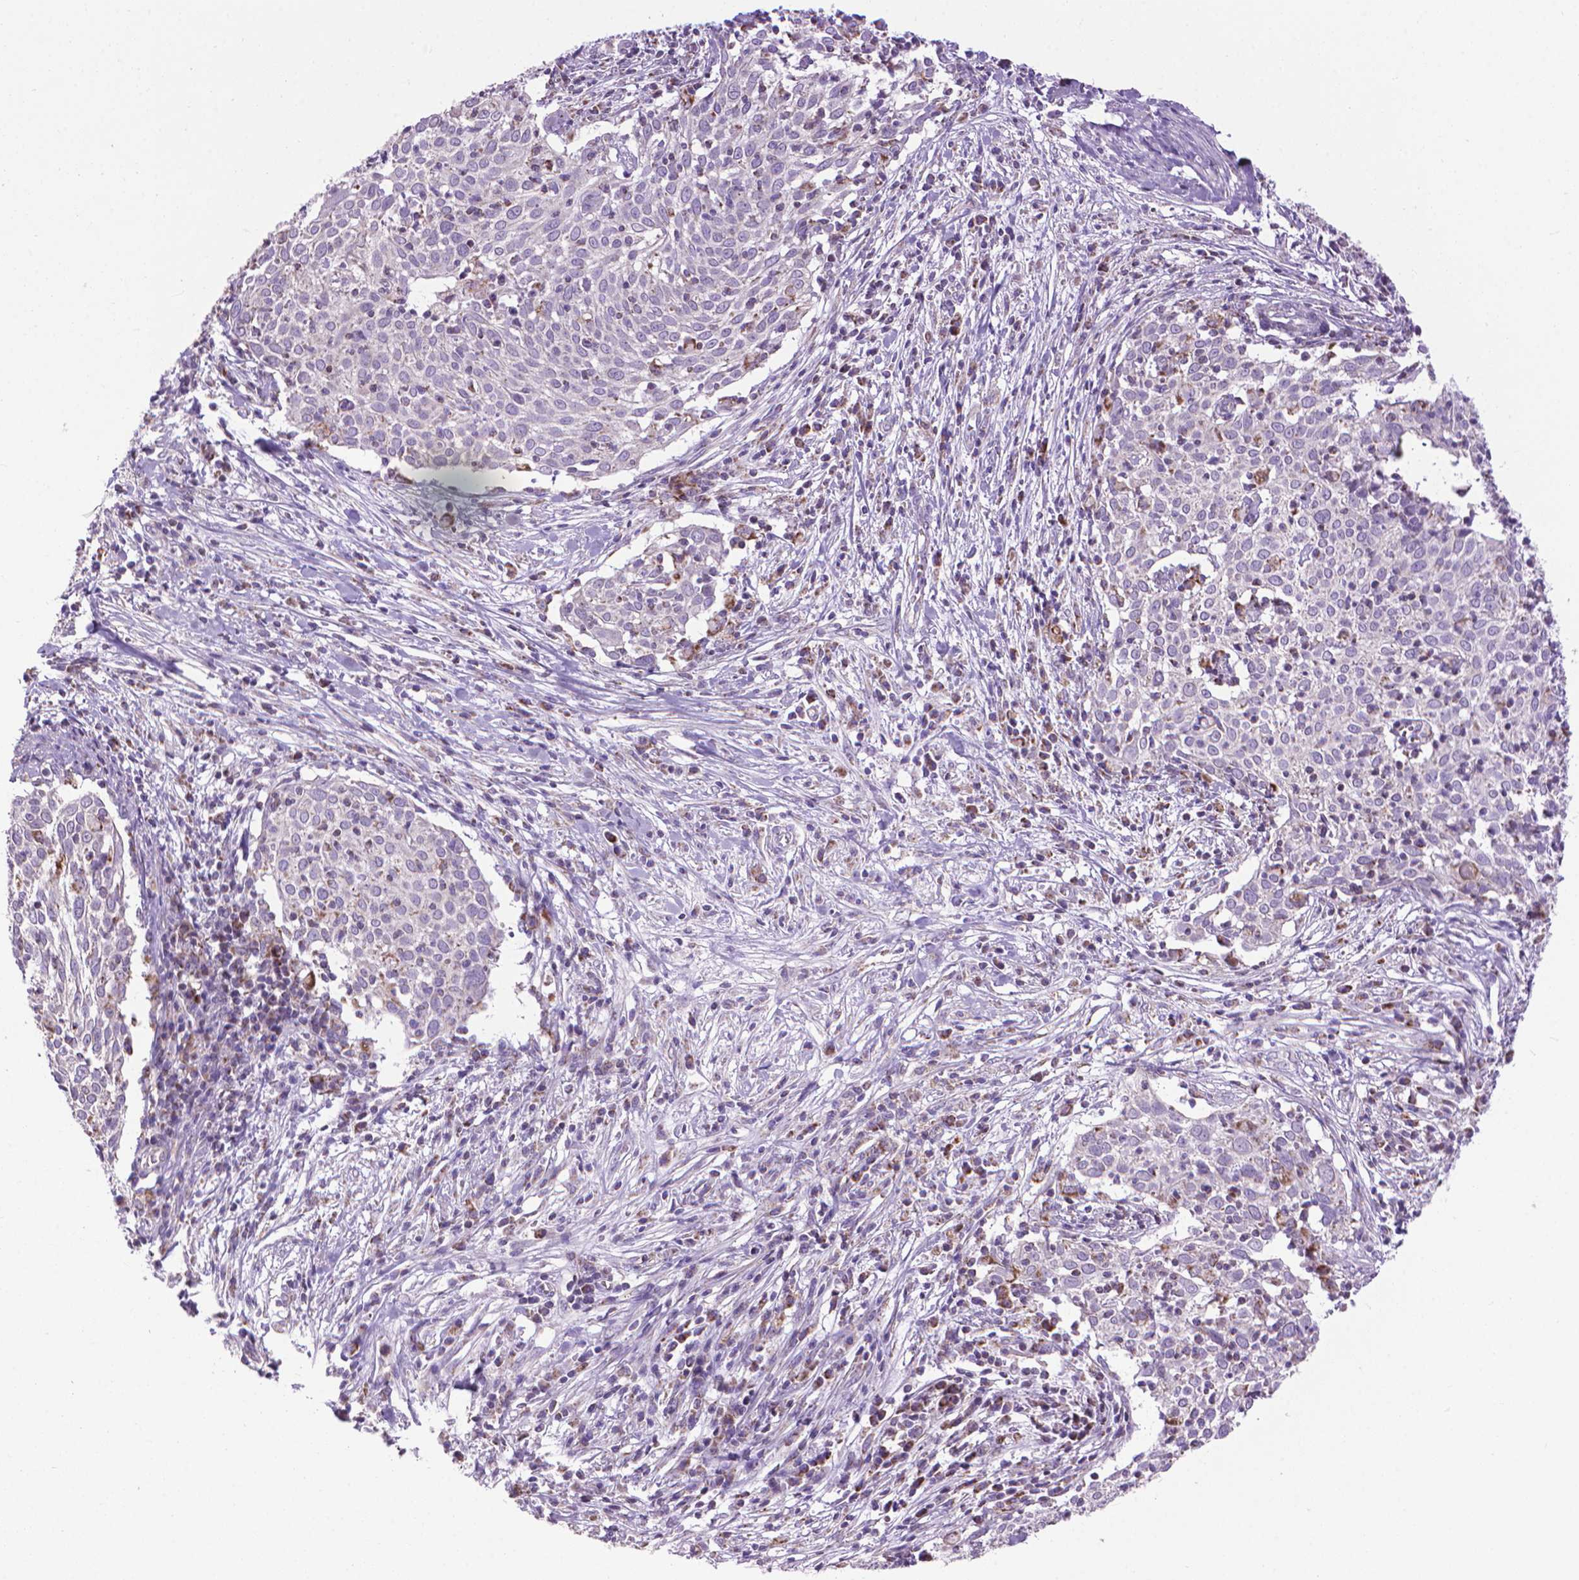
{"staining": {"intensity": "strong", "quantity": "<25%", "location": "cytoplasmic/membranous"}, "tissue": "cervical cancer", "cell_type": "Tumor cells", "image_type": "cancer", "snomed": [{"axis": "morphology", "description": "Squamous cell carcinoma, NOS"}, {"axis": "topography", "description": "Cervix"}], "caption": "Tumor cells exhibit medium levels of strong cytoplasmic/membranous expression in approximately <25% of cells in cervical squamous cell carcinoma. (Brightfield microscopy of DAB IHC at high magnification).", "gene": "VDAC1", "patient": {"sex": "female", "age": 39}}